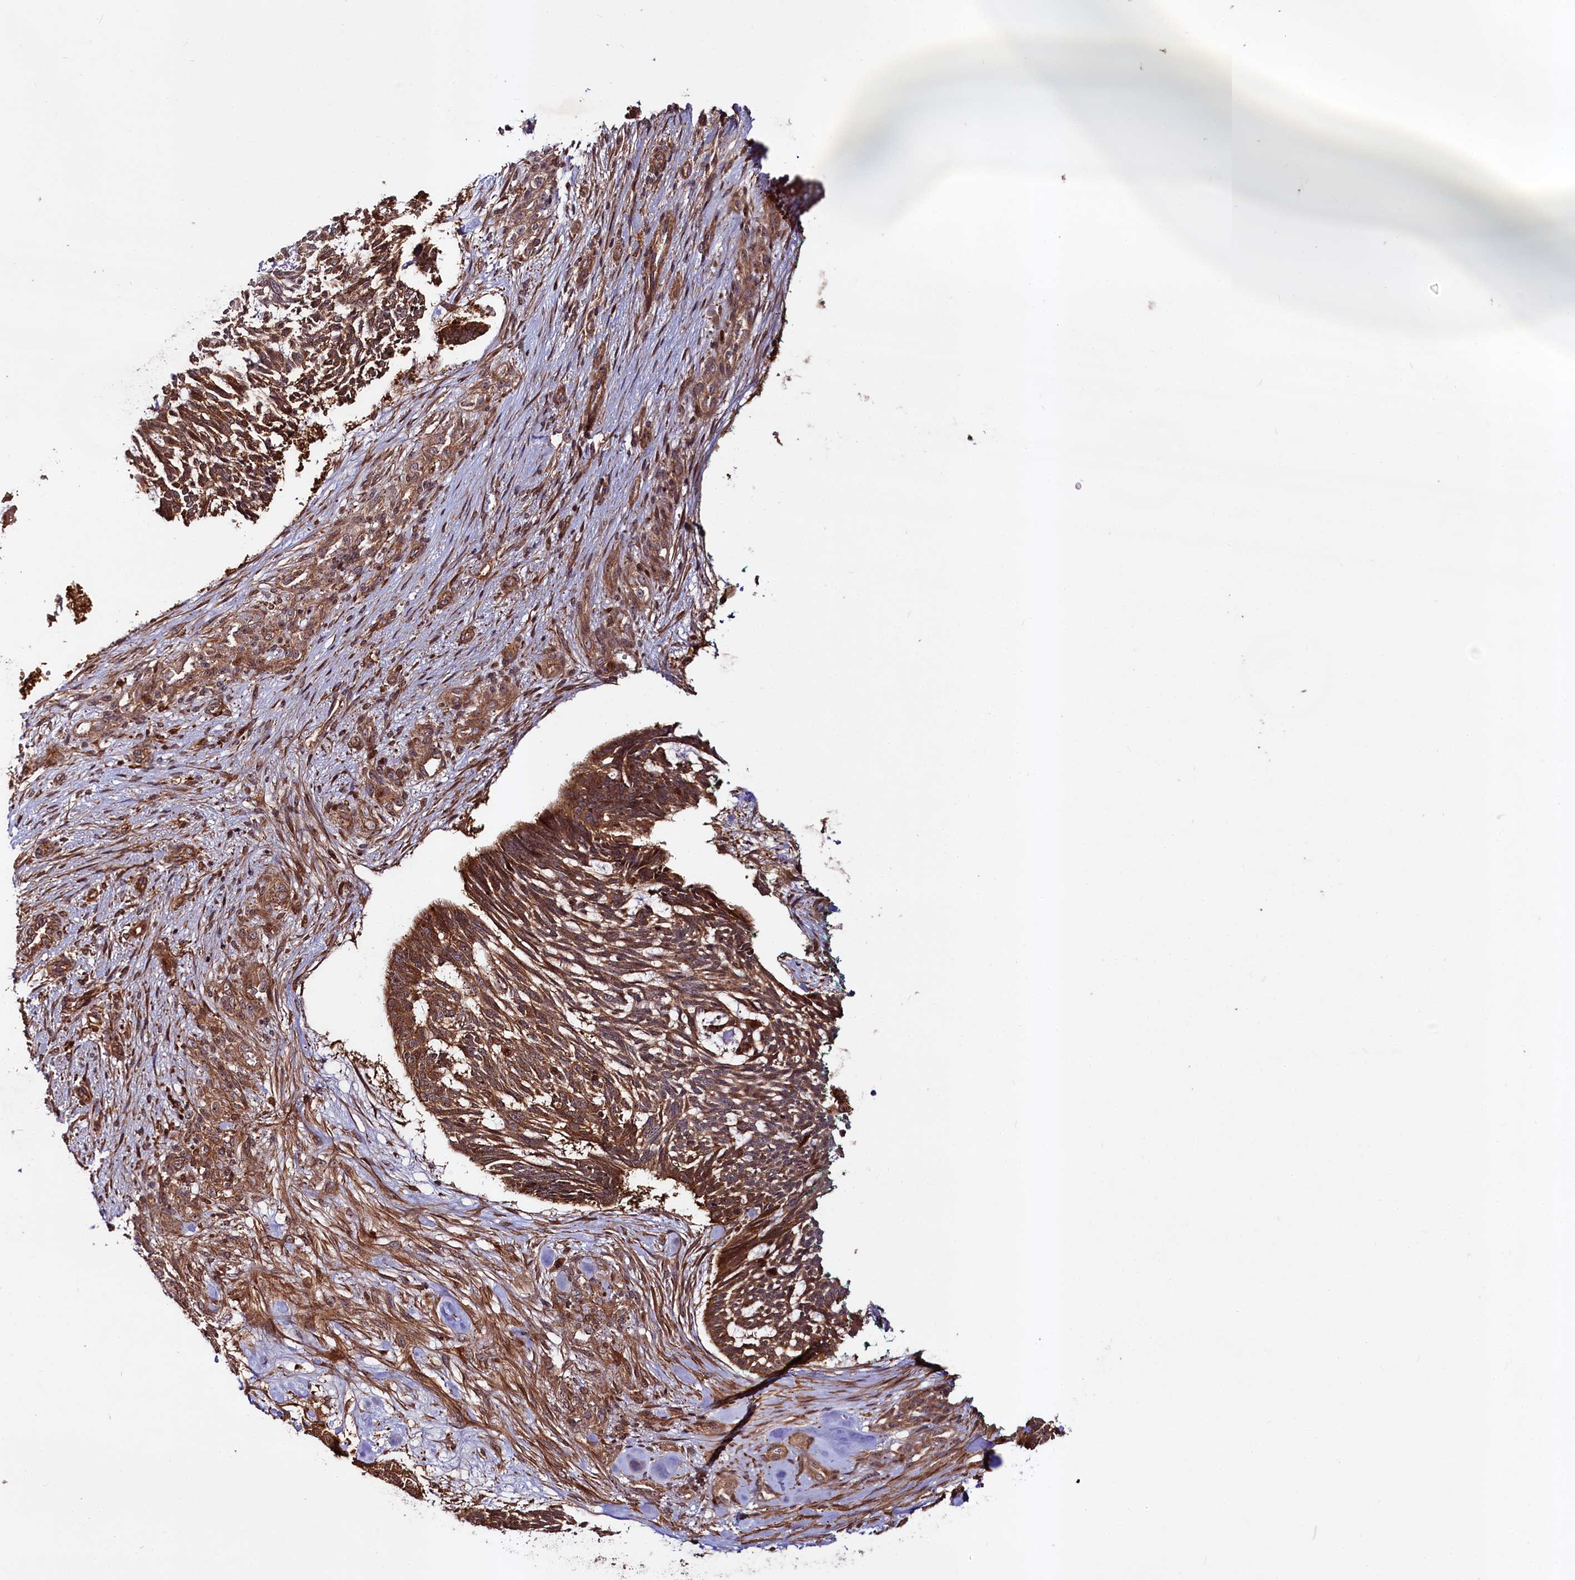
{"staining": {"intensity": "strong", "quantity": ">75%", "location": "cytoplasmic/membranous"}, "tissue": "skin cancer", "cell_type": "Tumor cells", "image_type": "cancer", "snomed": [{"axis": "morphology", "description": "Basal cell carcinoma"}, {"axis": "topography", "description": "Skin"}], "caption": "The immunohistochemical stain shows strong cytoplasmic/membranous expression in tumor cells of skin cancer tissue.", "gene": "NEDD1", "patient": {"sex": "male", "age": 88}}